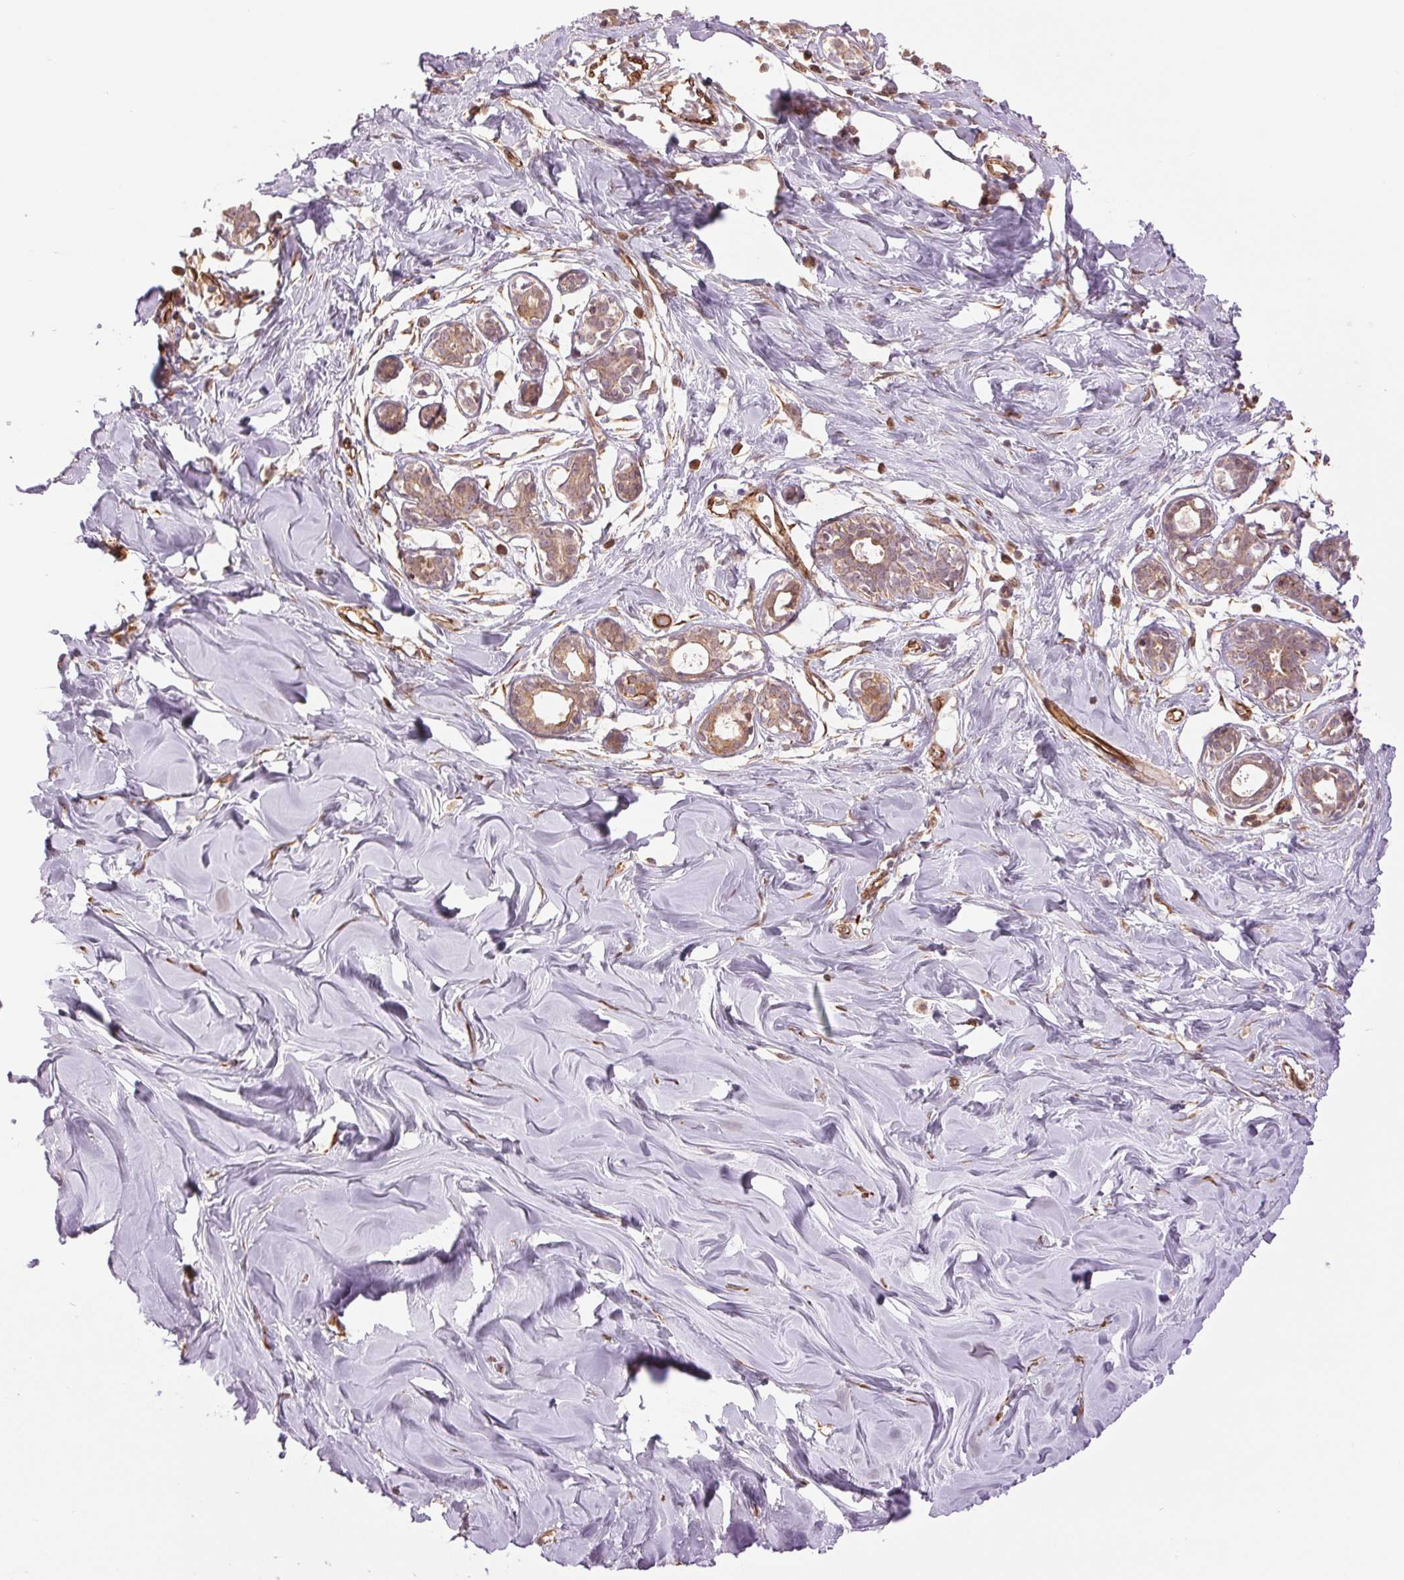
{"staining": {"intensity": "weak", "quantity": "25%-75%", "location": "cytoplasmic/membranous"}, "tissue": "breast", "cell_type": "Adipocytes", "image_type": "normal", "snomed": [{"axis": "morphology", "description": "Normal tissue, NOS"}, {"axis": "topography", "description": "Breast"}], "caption": "IHC of benign breast reveals low levels of weak cytoplasmic/membranous expression in approximately 25%-75% of adipocytes. The staining was performed using DAB (3,3'-diaminobenzidine) to visualize the protein expression in brown, while the nuclei were stained in blue with hematoxylin (Magnification: 20x).", "gene": "STARD7", "patient": {"sex": "female", "age": 27}}